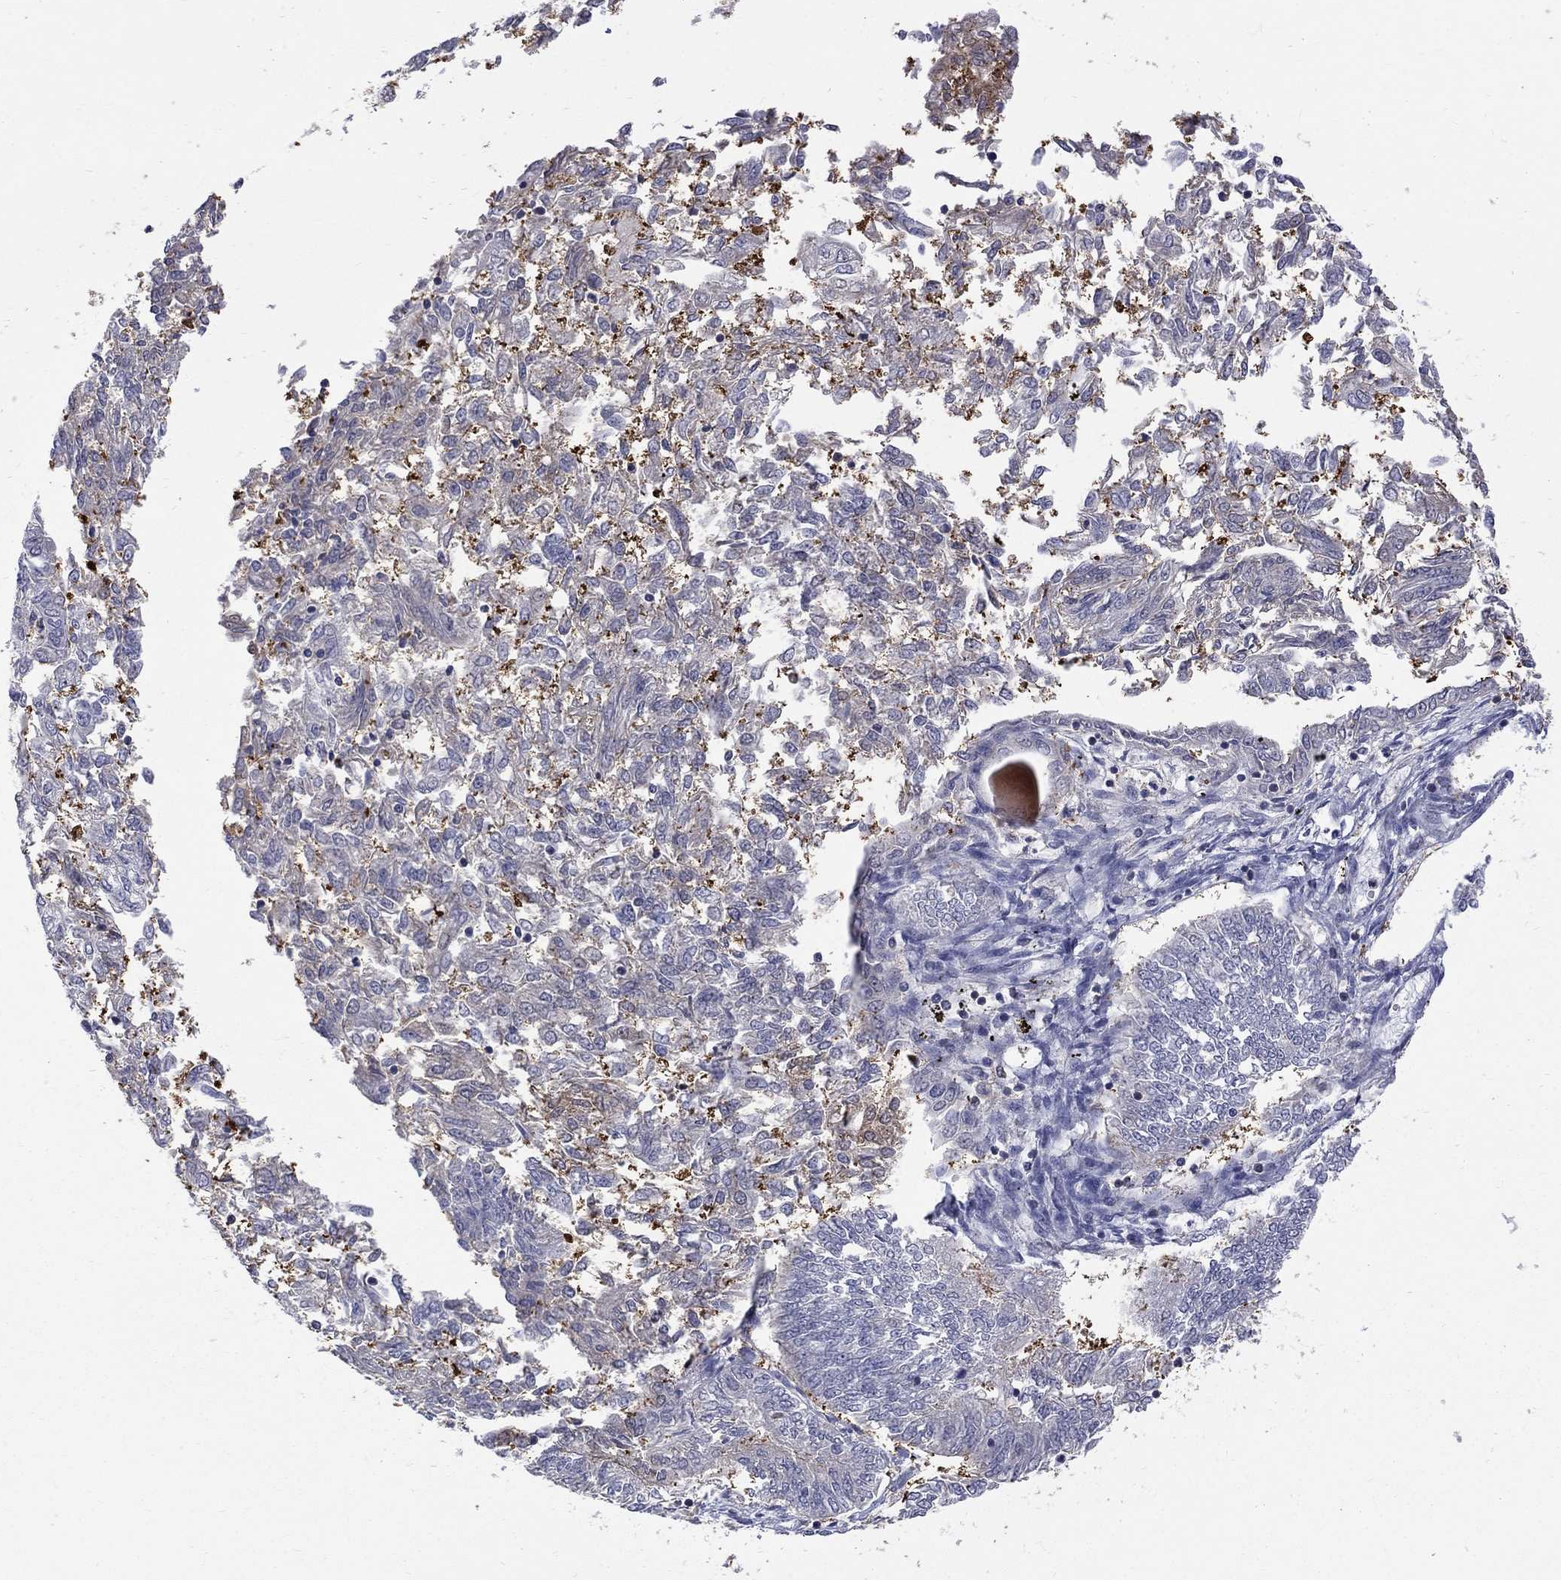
{"staining": {"intensity": "weak", "quantity": "<25%", "location": "cytoplasmic/membranous"}, "tissue": "endometrial cancer", "cell_type": "Tumor cells", "image_type": "cancer", "snomed": [{"axis": "morphology", "description": "Adenocarcinoma, NOS"}, {"axis": "topography", "description": "Endometrium"}], "caption": "The micrograph reveals no significant positivity in tumor cells of endometrial cancer (adenocarcinoma). (DAB immunohistochemistry with hematoxylin counter stain).", "gene": "HKDC1", "patient": {"sex": "female", "age": 58}}